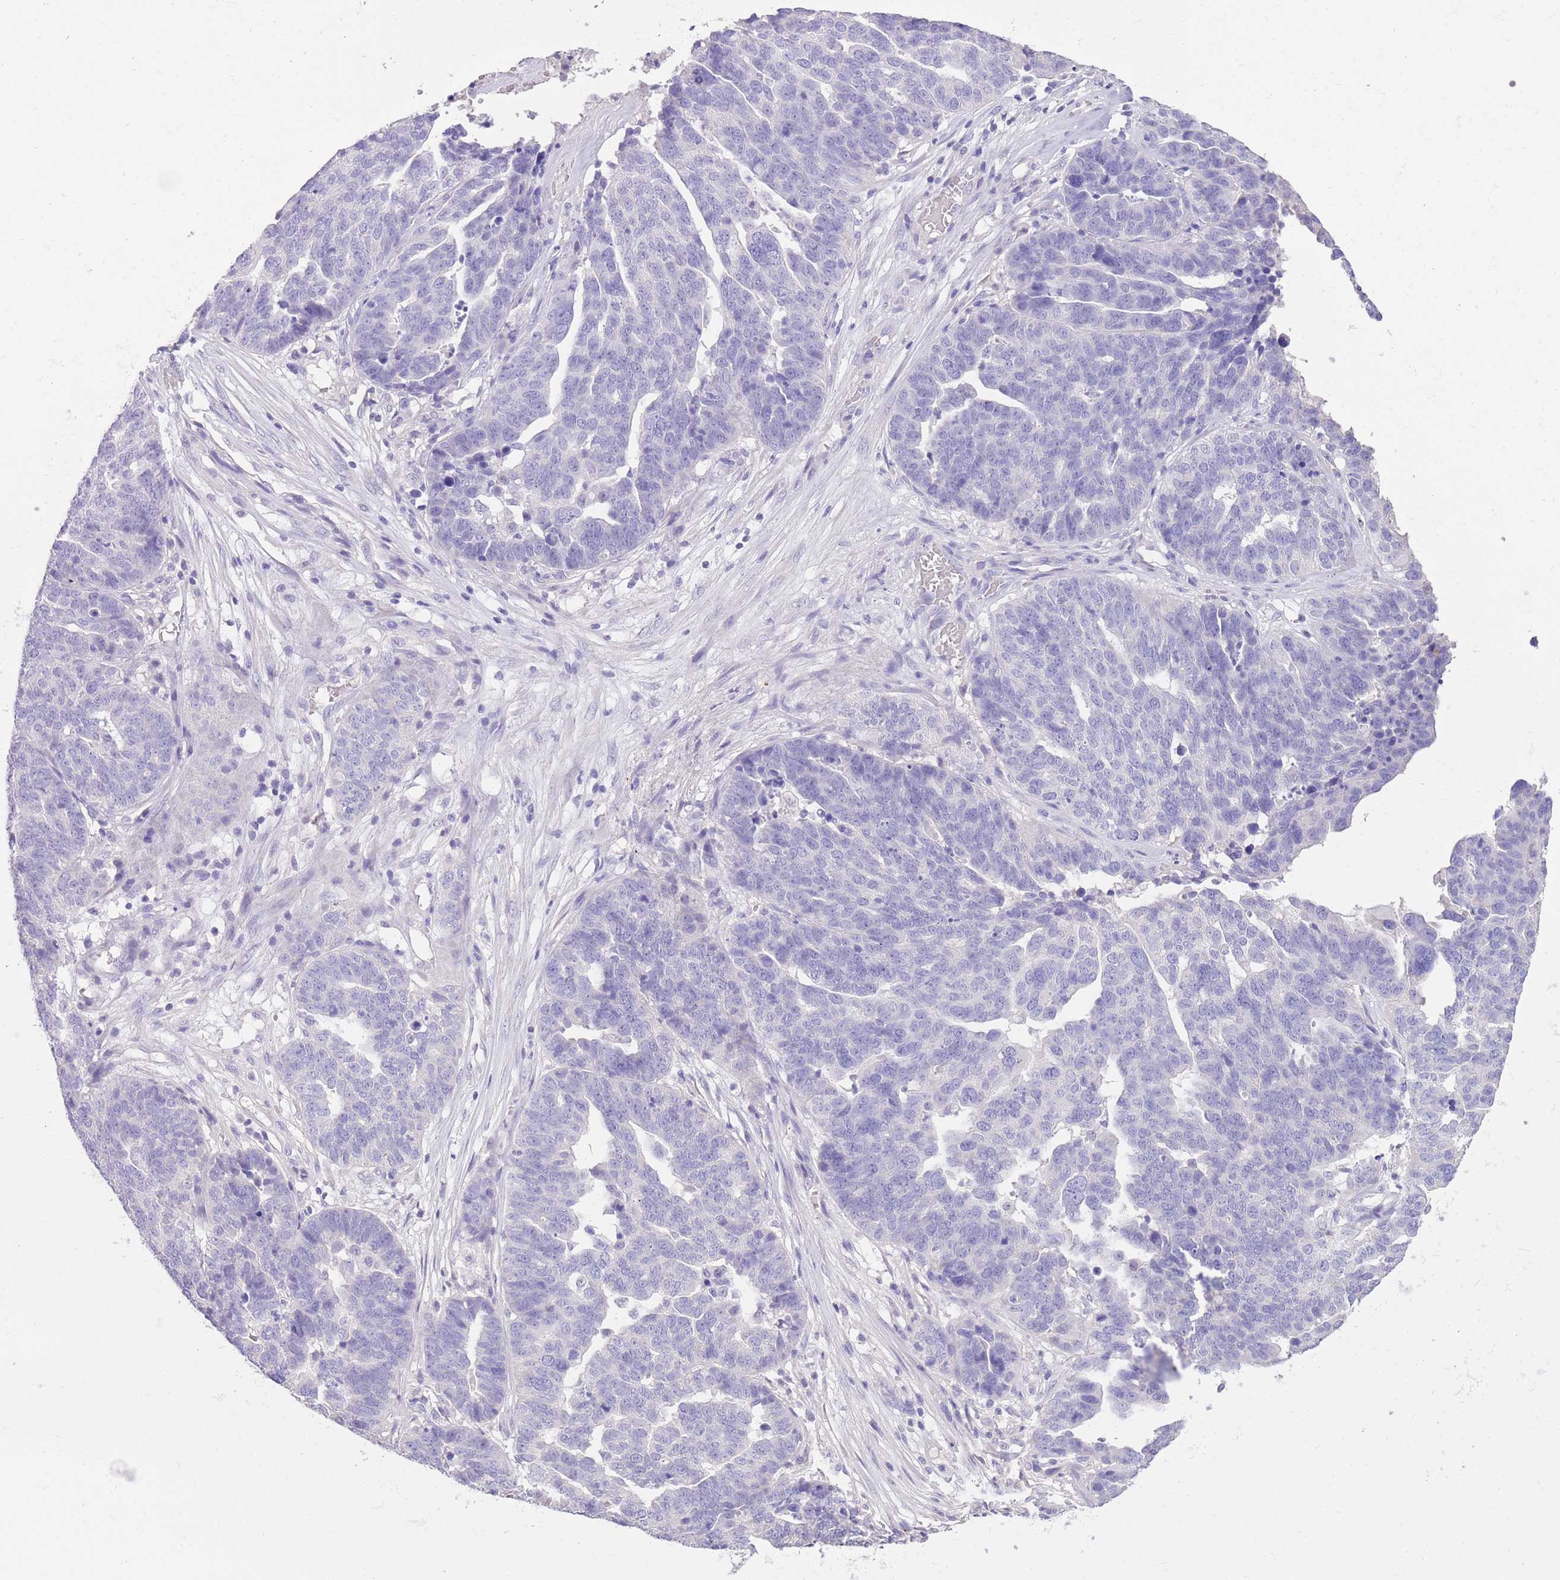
{"staining": {"intensity": "negative", "quantity": "none", "location": "none"}, "tissue": "ovarian cancer", "cell_type": "Tumor cells", "image_type": "cancer", "snomed": [{"axis": "morphology", "description": "Cystadenocarcinoma, serous, NOS"}, {"axis": "topography", "description": "Ovary"}], "caption": "IHC of ovarian cancer (serous cystadenocarcinoma) exhibits no positivity in tumor cells.", "gene": "SFTPA1", "patient": {"sex": "female", "age": 59}}